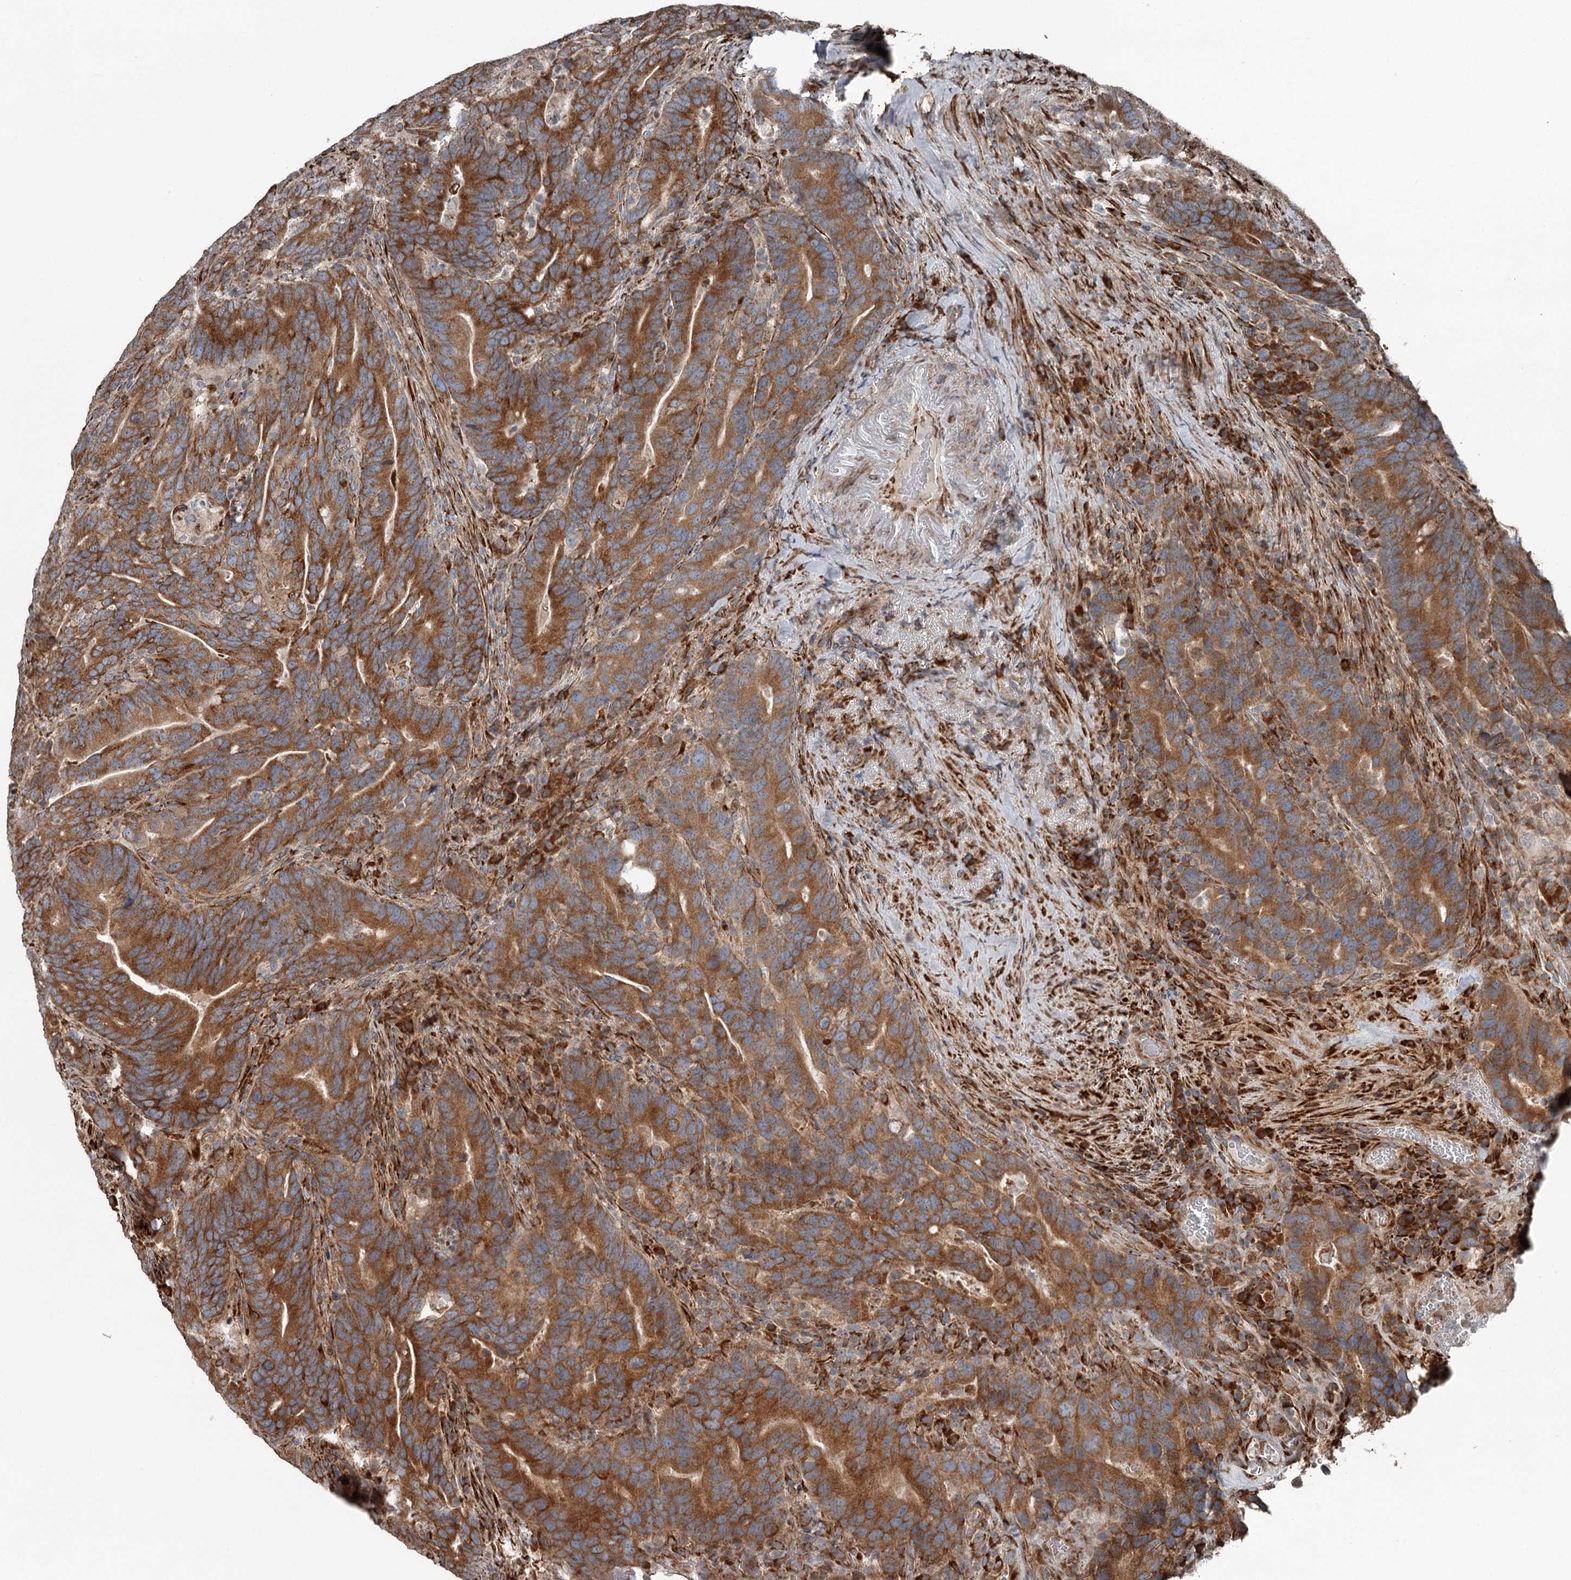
{"staining": {"intensity": "moderate", "quantity": ">75%", "location": "cytoplasmic/membranous"}, "tissue": "colorectal cancer", "cell_type": "Tumor cells", "image_type": "cancer", "snomed": [{"axis": "morphology", "description": "Adenocarcinoma, NOS"}, {"axis": "topography", "description": "Colon"}], "caption": "The micrograph demonstrates immunohistochemical staining of colorectal cancer (adenocarcinoma). There is moderate cytoplasmic/membranous positivity is present in approximately >75% of tumor cells.", "gene": "RASSF8", "patient": {"sex": "female", "age": 66}}